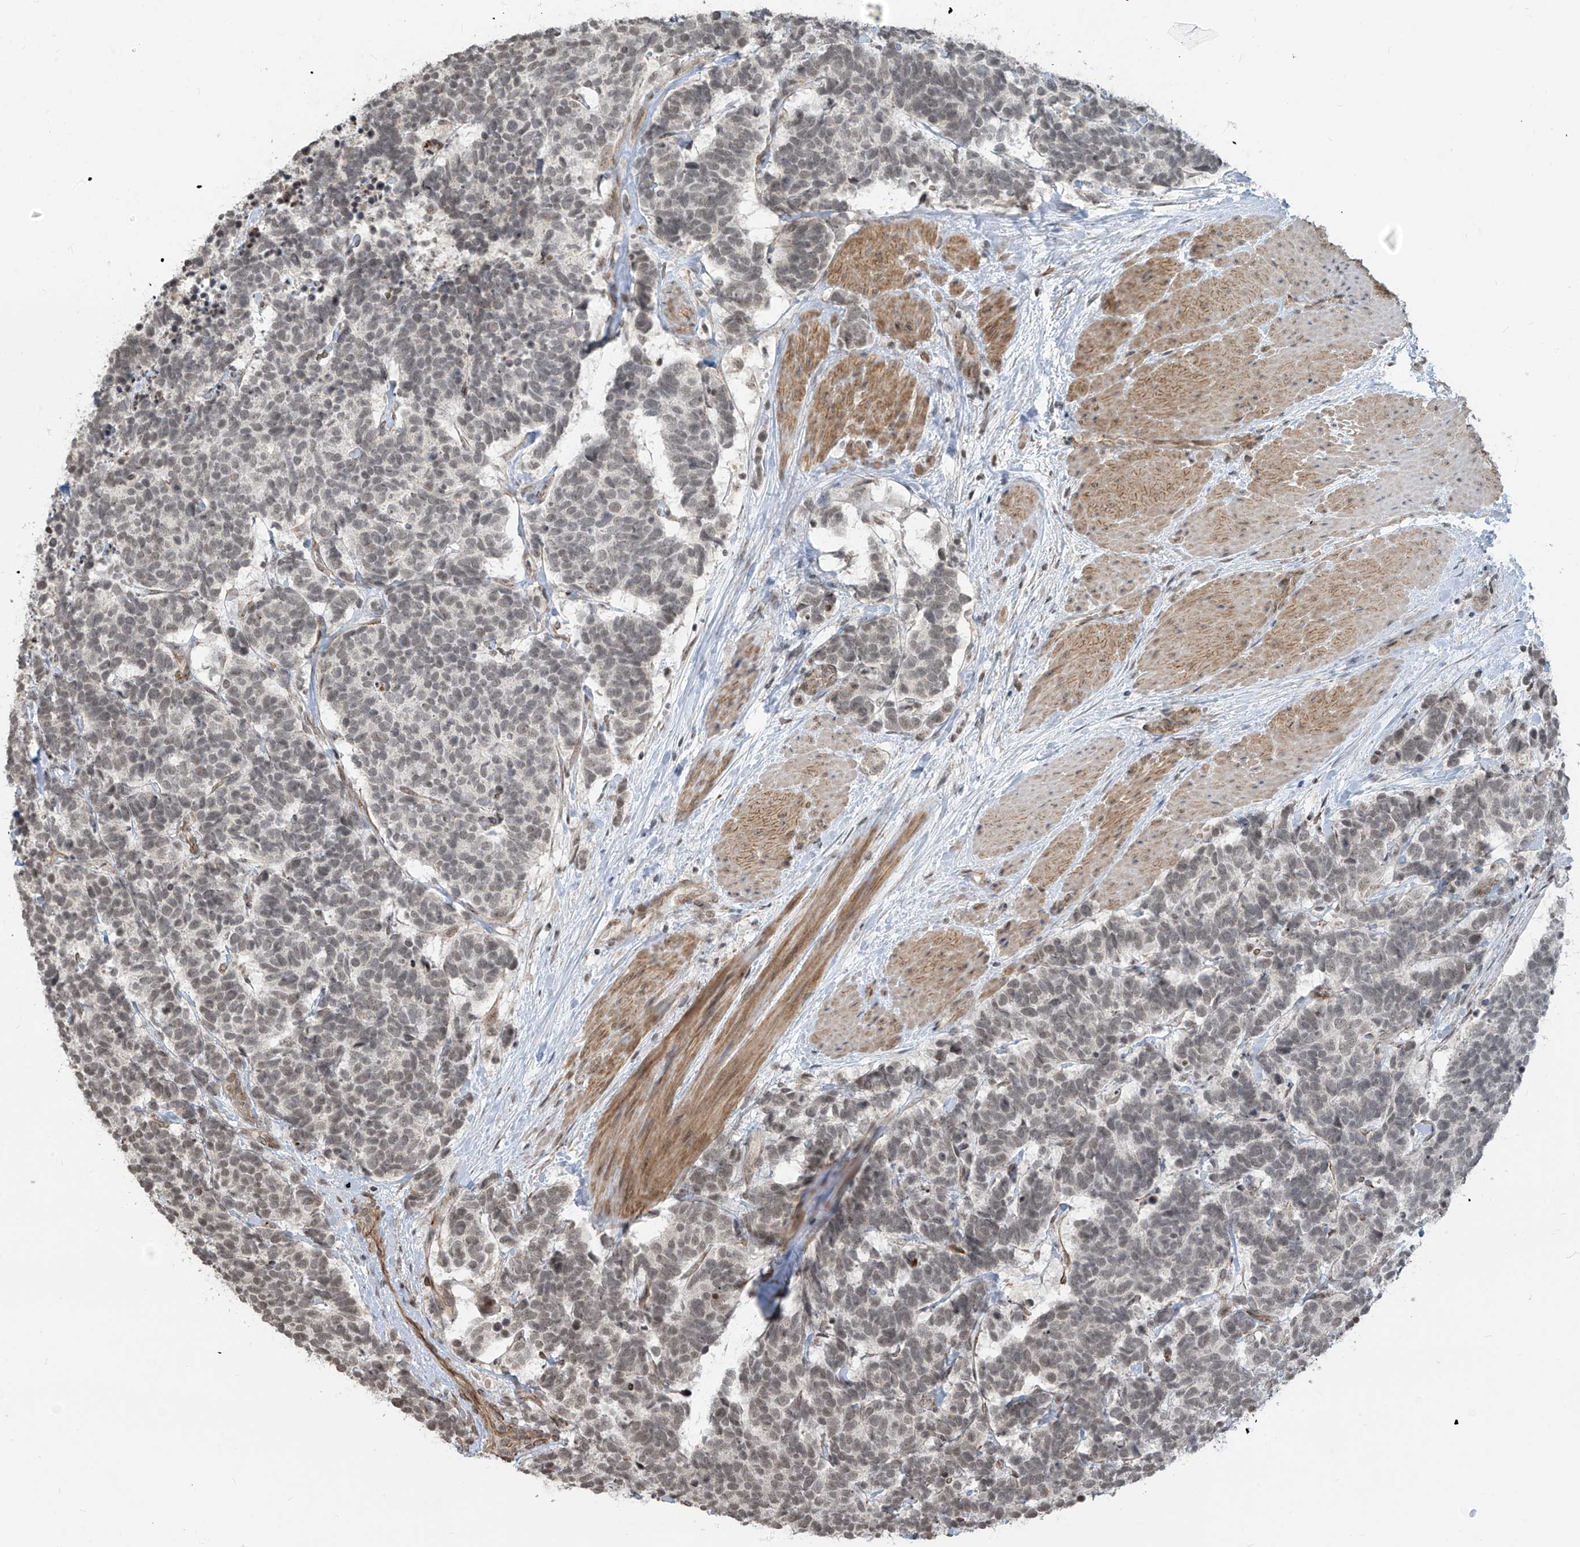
{"staining": {"intensity": "negative", "quantity": "none", "location": "none"}, "tissue": "carcinoid", "cell_type": "Tumor cells", "image_type": "cancer", "snomed": [{"axis": "morphology", "description": "Carcinoma, NOS"}, {"axis": "morphology", "description": "Carcinoid, malignant, NOS"}, {"axis": "topography", "description": "Urinary bladder"}], "caption": "An IHC histopathology image of carcinoid (malignant) is shown. There is no staining in tumor cells of carcinoid (malignant).", "gene": "METAP1D", "patient": {"sex": "male", "age": 57}}